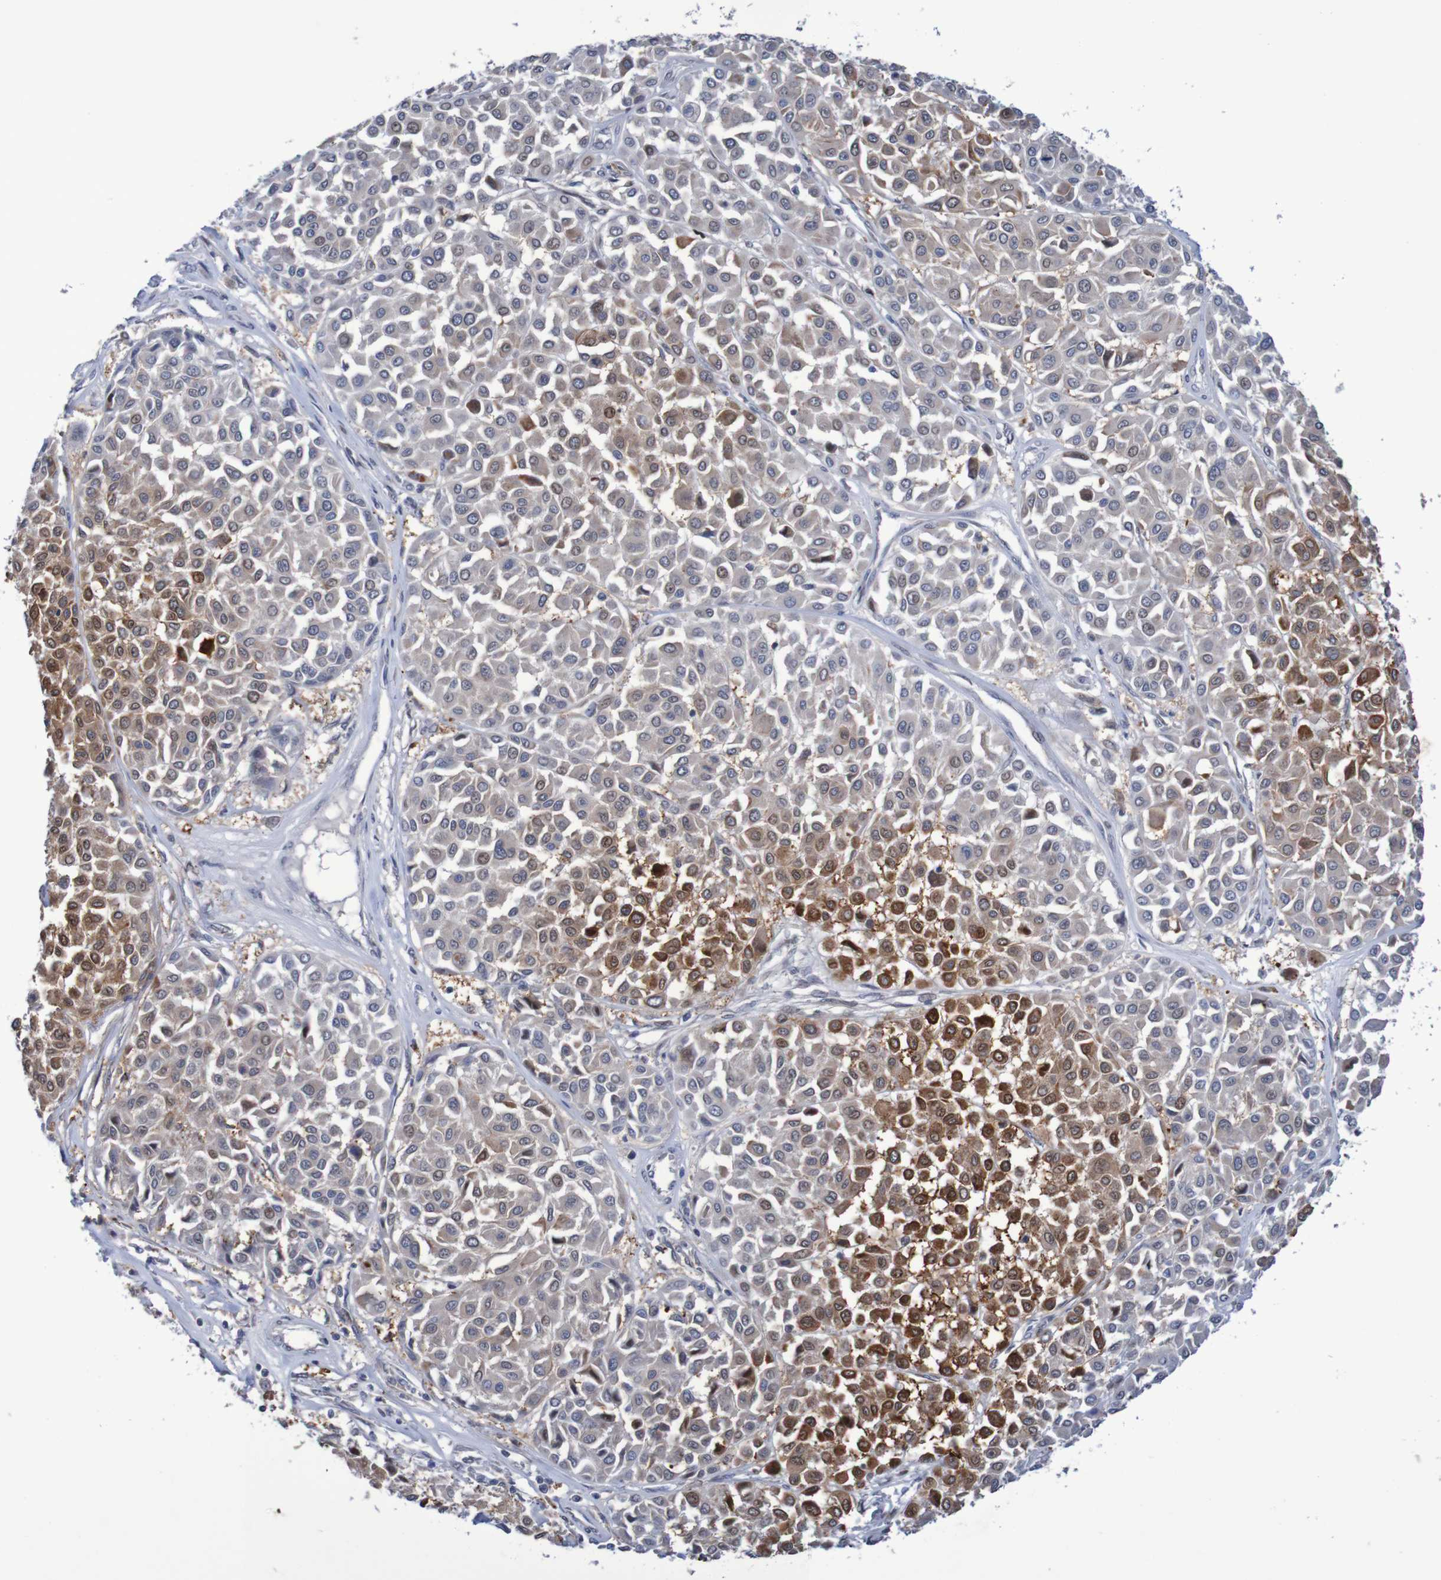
{"staining": {"intensity": "moderate", "quantity": "25%-75%", "location": "cytoplasmic/membranous,nuclear"}, "tissue": "melanoma", "cell_type": "Tumor cells", "image_type": "cancer", "snomed": [{"axis": "morphology", "description": "Malignant melanoma, Metastatic site"}, {"axis": "topography", "description": "Soft tissue"}], "caption": "A high-resolution histopathology image shows immunohistochemistry staining of malignant melanoma (metastatic site), which reveals moderate cytoplasmic/membranous and nuclear positivity in approximately 25%-75% of tumor cells.", "gene": "FBP2", "patient": {"sex": "male", "age": 41}}